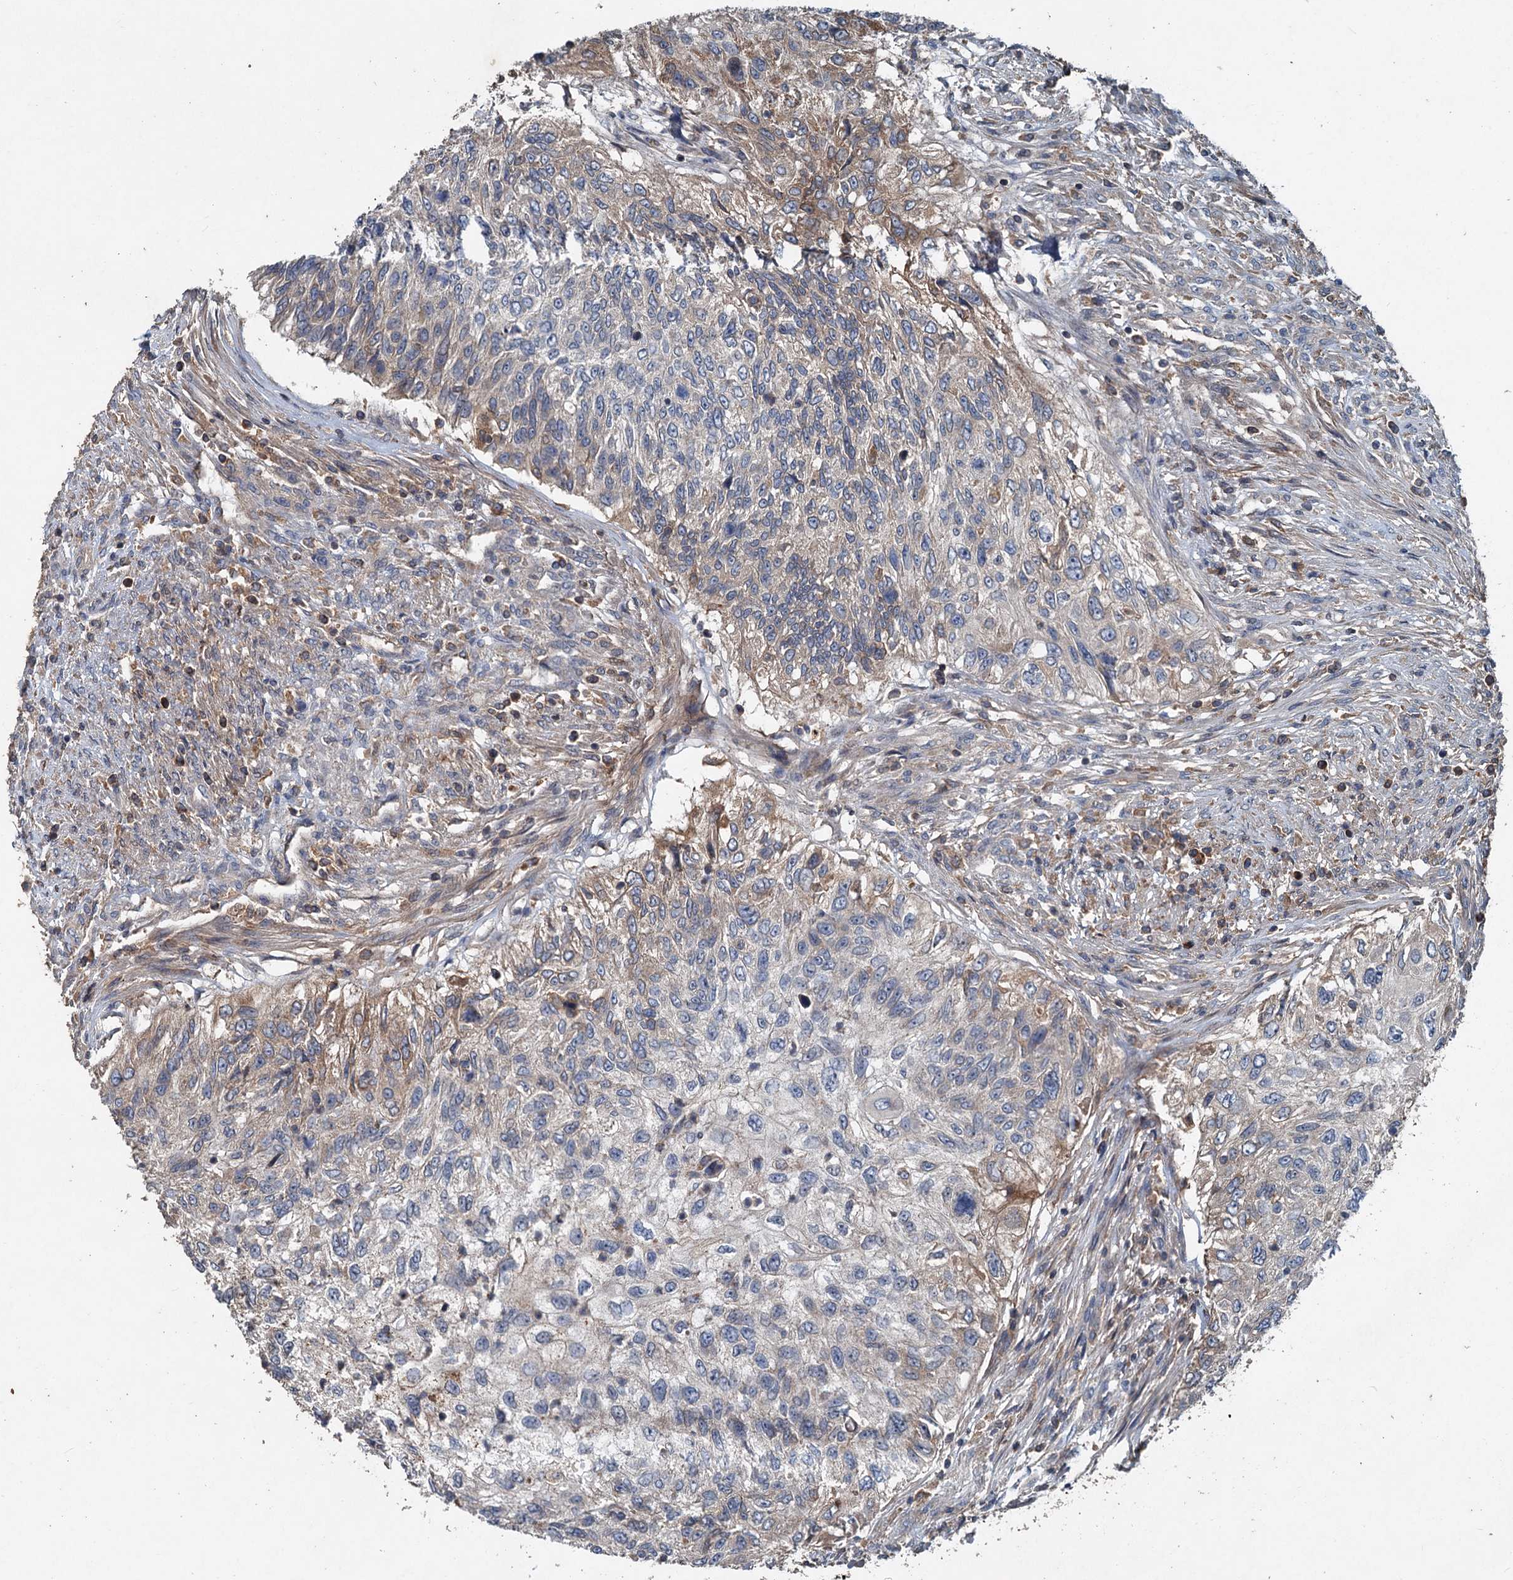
{"staining": {"intensity": "weak", "quantity": "25%-75%", "location": "cytoplasmic/membranous"}, "tissue": "urothelial cancer", "cell_type": "Tumor cells", "image_type": "cancer", "snomed": [{"axis": "morphology", "description": "Urothelial carcinoma, High grade"}, {"axis": "topography", "description": "Urinary bladder"}], "caption": "A brown stain shows weak cytoplasmic/membranous expression of a protein in high-grade urothelial carcinoma tumor cells.", "gene": "TAPBPL", "patient": {"sex": "female", "age": 60}}